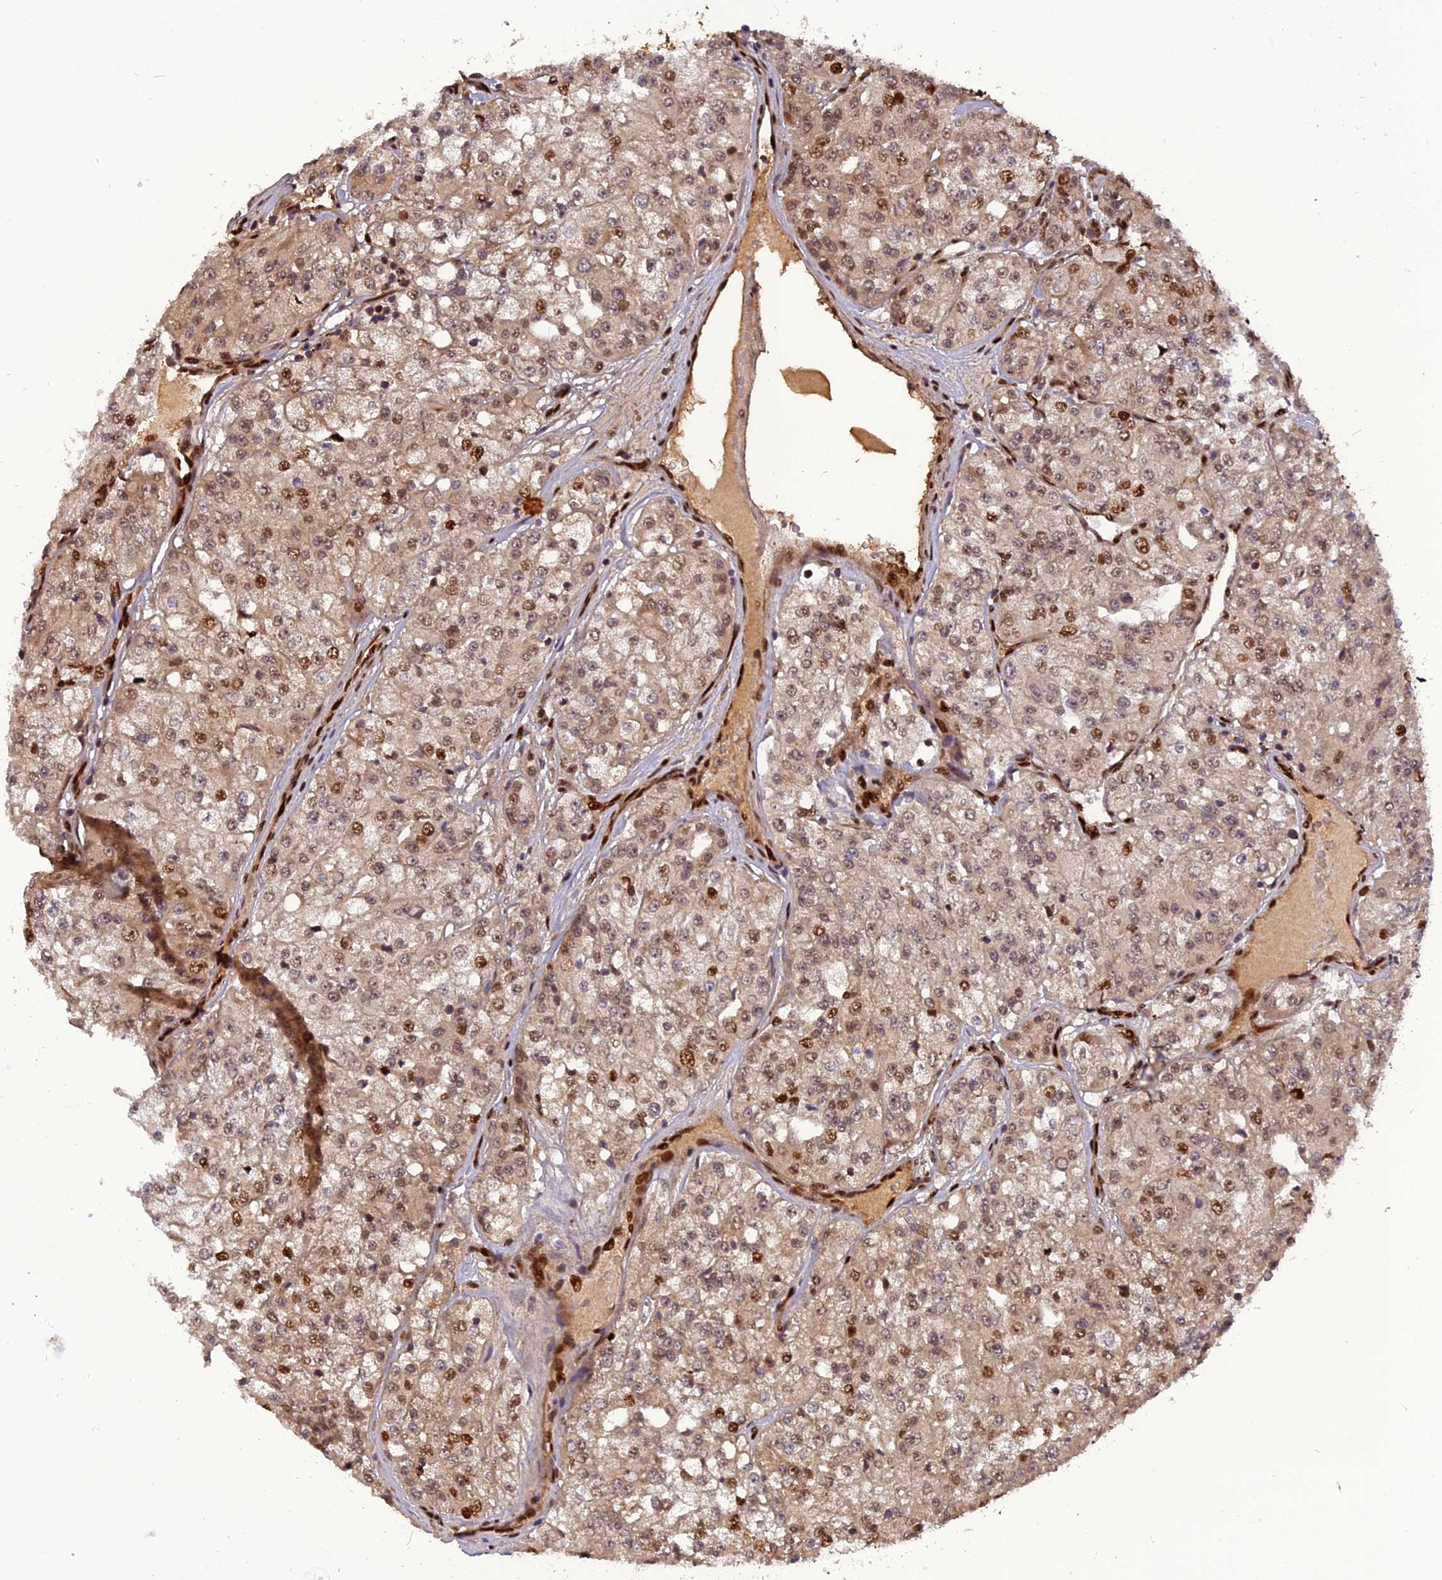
{"staining": {"intensity": "moderate", "quantity": "25%-75%", "location": "nuclear"}, "tissue": "renal cancer", "cell_type": "Tumor cells", "image_type": "cancer", "snomed": [{"axis": "morphology", "description": "Adenocarcinoma, NOS"}, {"axis": "topography", "description": "Kidney"}], "caption": "A brown stain highlights moderate nuclear positivity of a protein in human renal cancer tumor cells.", "gene": "MICALL1", "patient": {"sex": "female", "age": 63}}